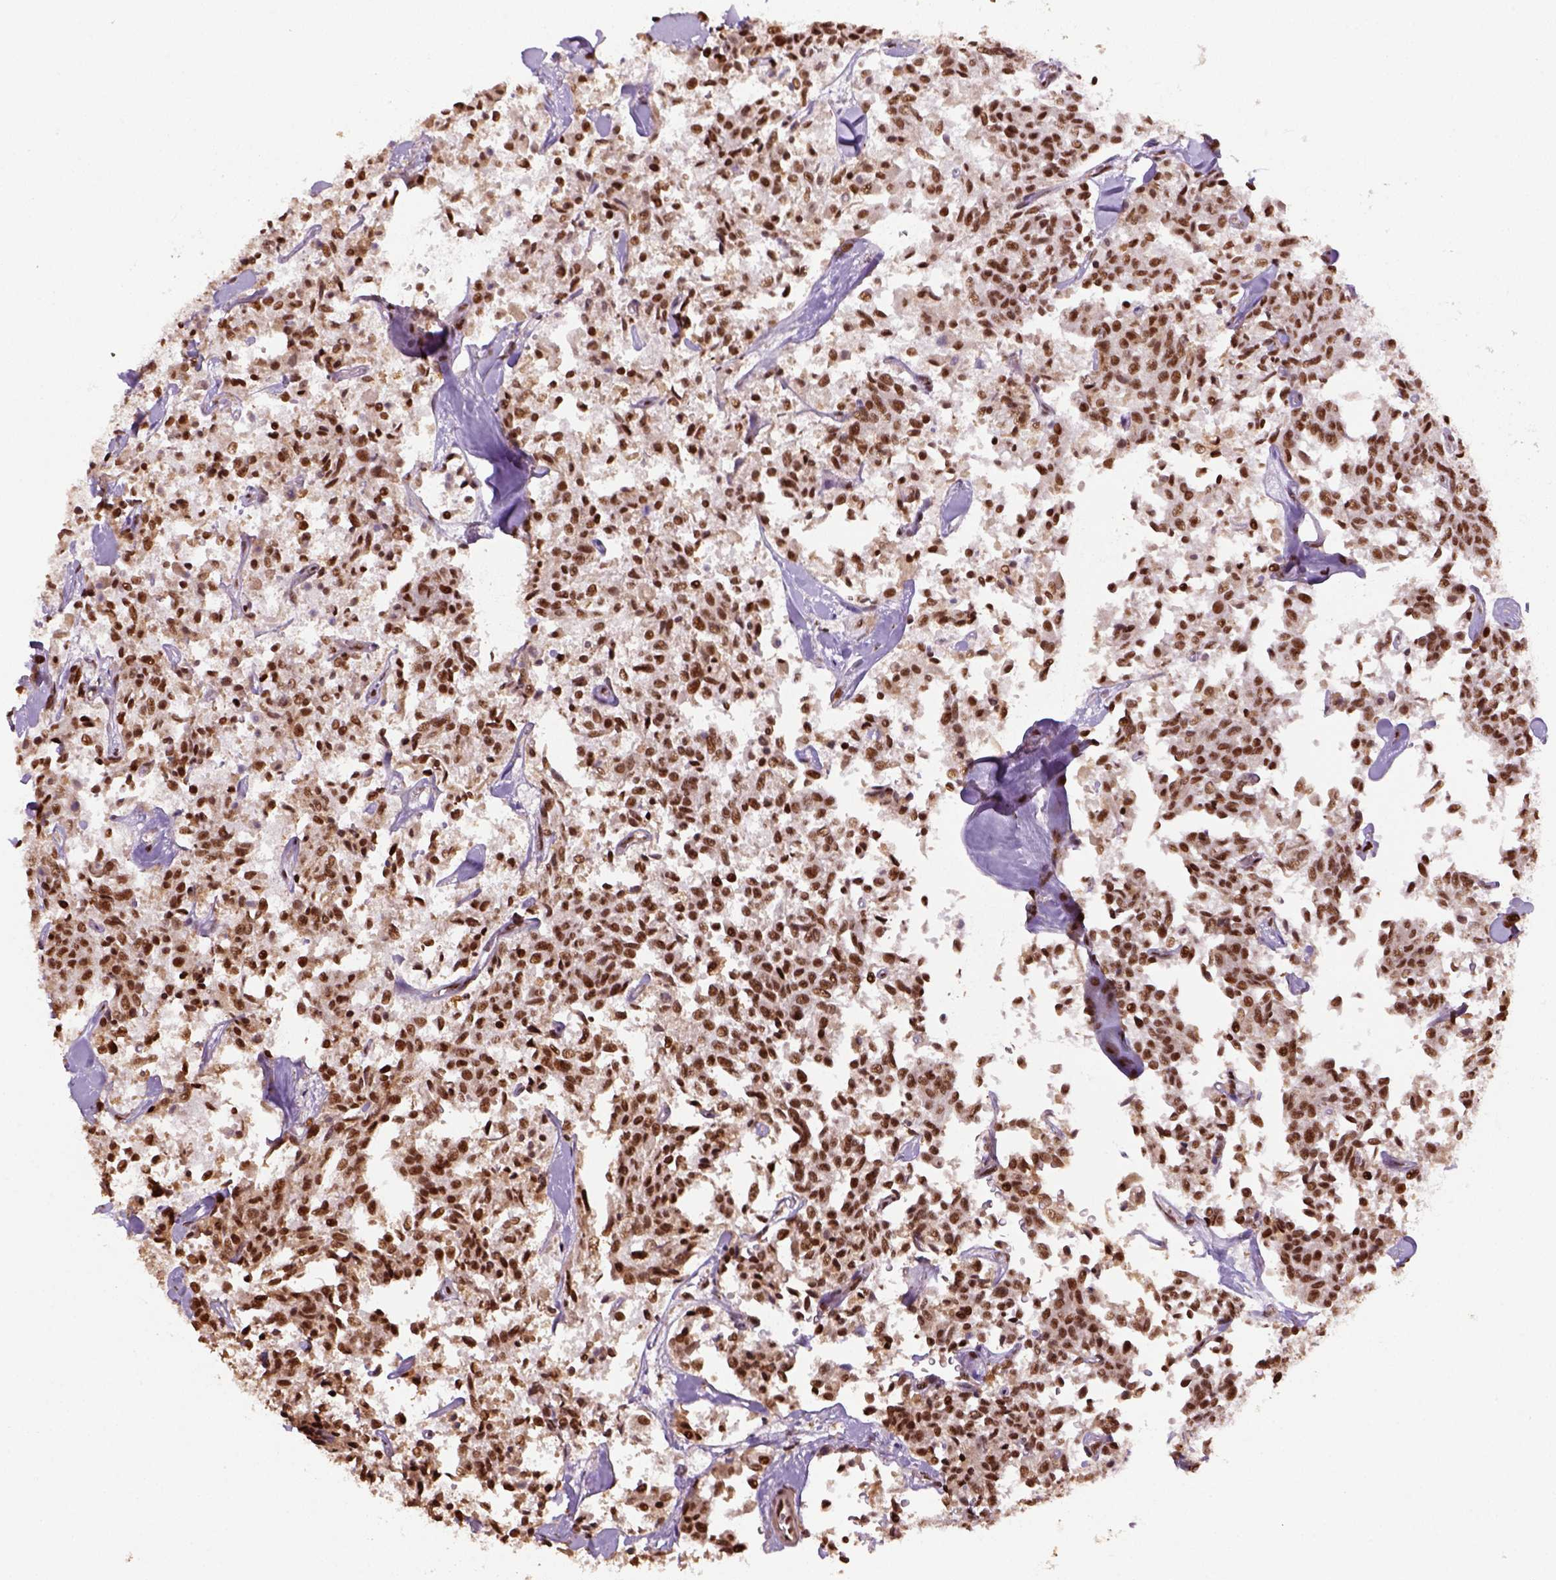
{"staining": {"intensity": "strong", "quantity": ">75%", "location": "nuclear"}, "tissue": "carcinoid", "cell_type": "Tumor cells", "image_type": "cancer", "snomed": [{"axis": "morphology", "description": "Carcinoid, malignant, NOS"}, {"axis": "topography", "description": "Lung"}], "caption": "This is an image of immunohistochemistry (IHC) staining of malignant carcinoid, which shows strong positivity in the nuclear of tumor cells.", "gene": "CCAR1", "patient": {"sex": "male", "age": 71}}